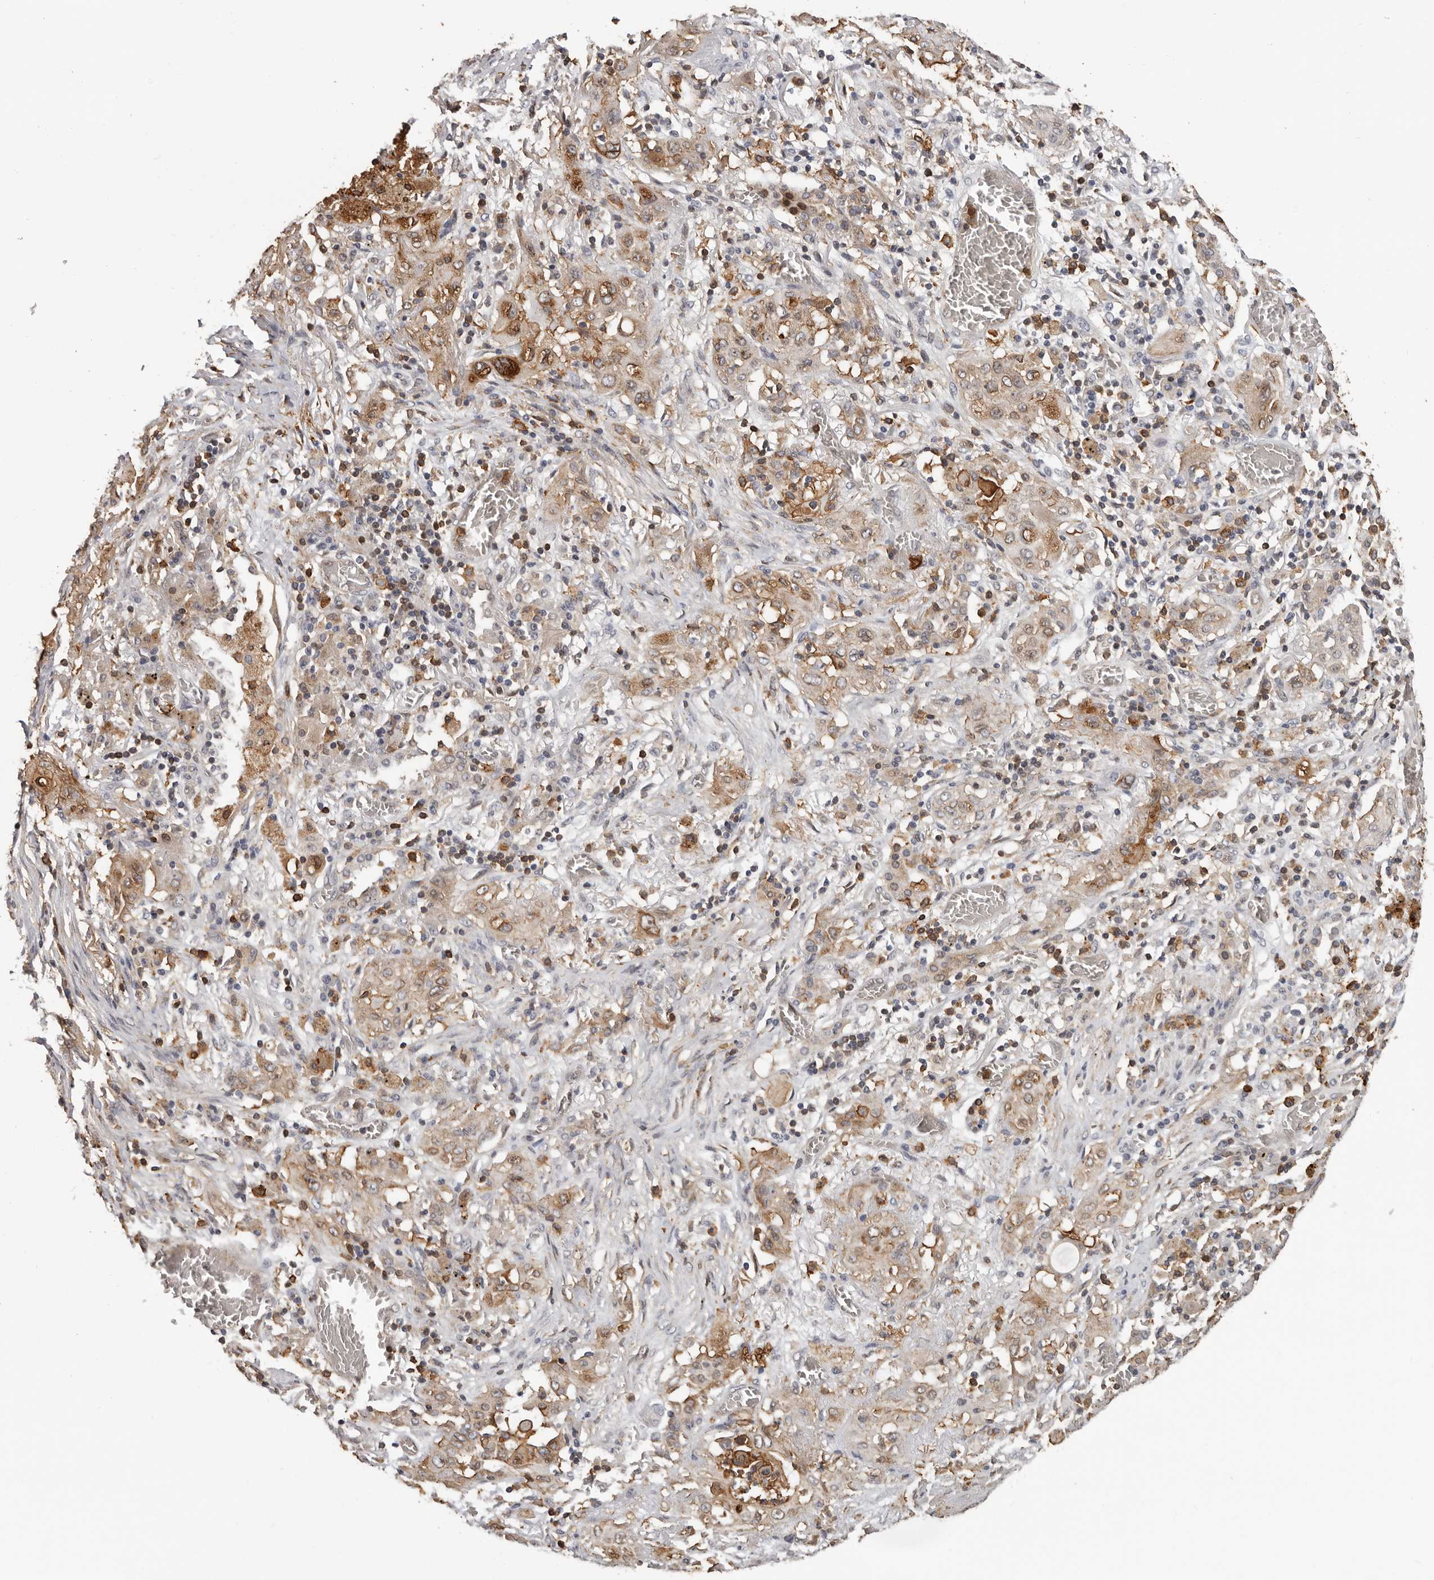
{"staining": {"intensity": "weak", "quantity": ">75%", "location": "cytoplasmic/membranous"}, "tissue": "lung cancer", "cell_type": "Tumor cells", "image_type": "cancer", "snomed": [{"axis": "morphology", "description": "Squamous cell carcinoma, NOS"}, {"axis": "topography", "description": "Lung"}], "caption": "The histopathology image exhibits immunohistochemical staining of lung cancer. There is weak cytoplasmic/membranous expression is present in approximately >75% of tumor cells.", "gene": "PRR12", "patient": {"sex": "female", "age": 47}}